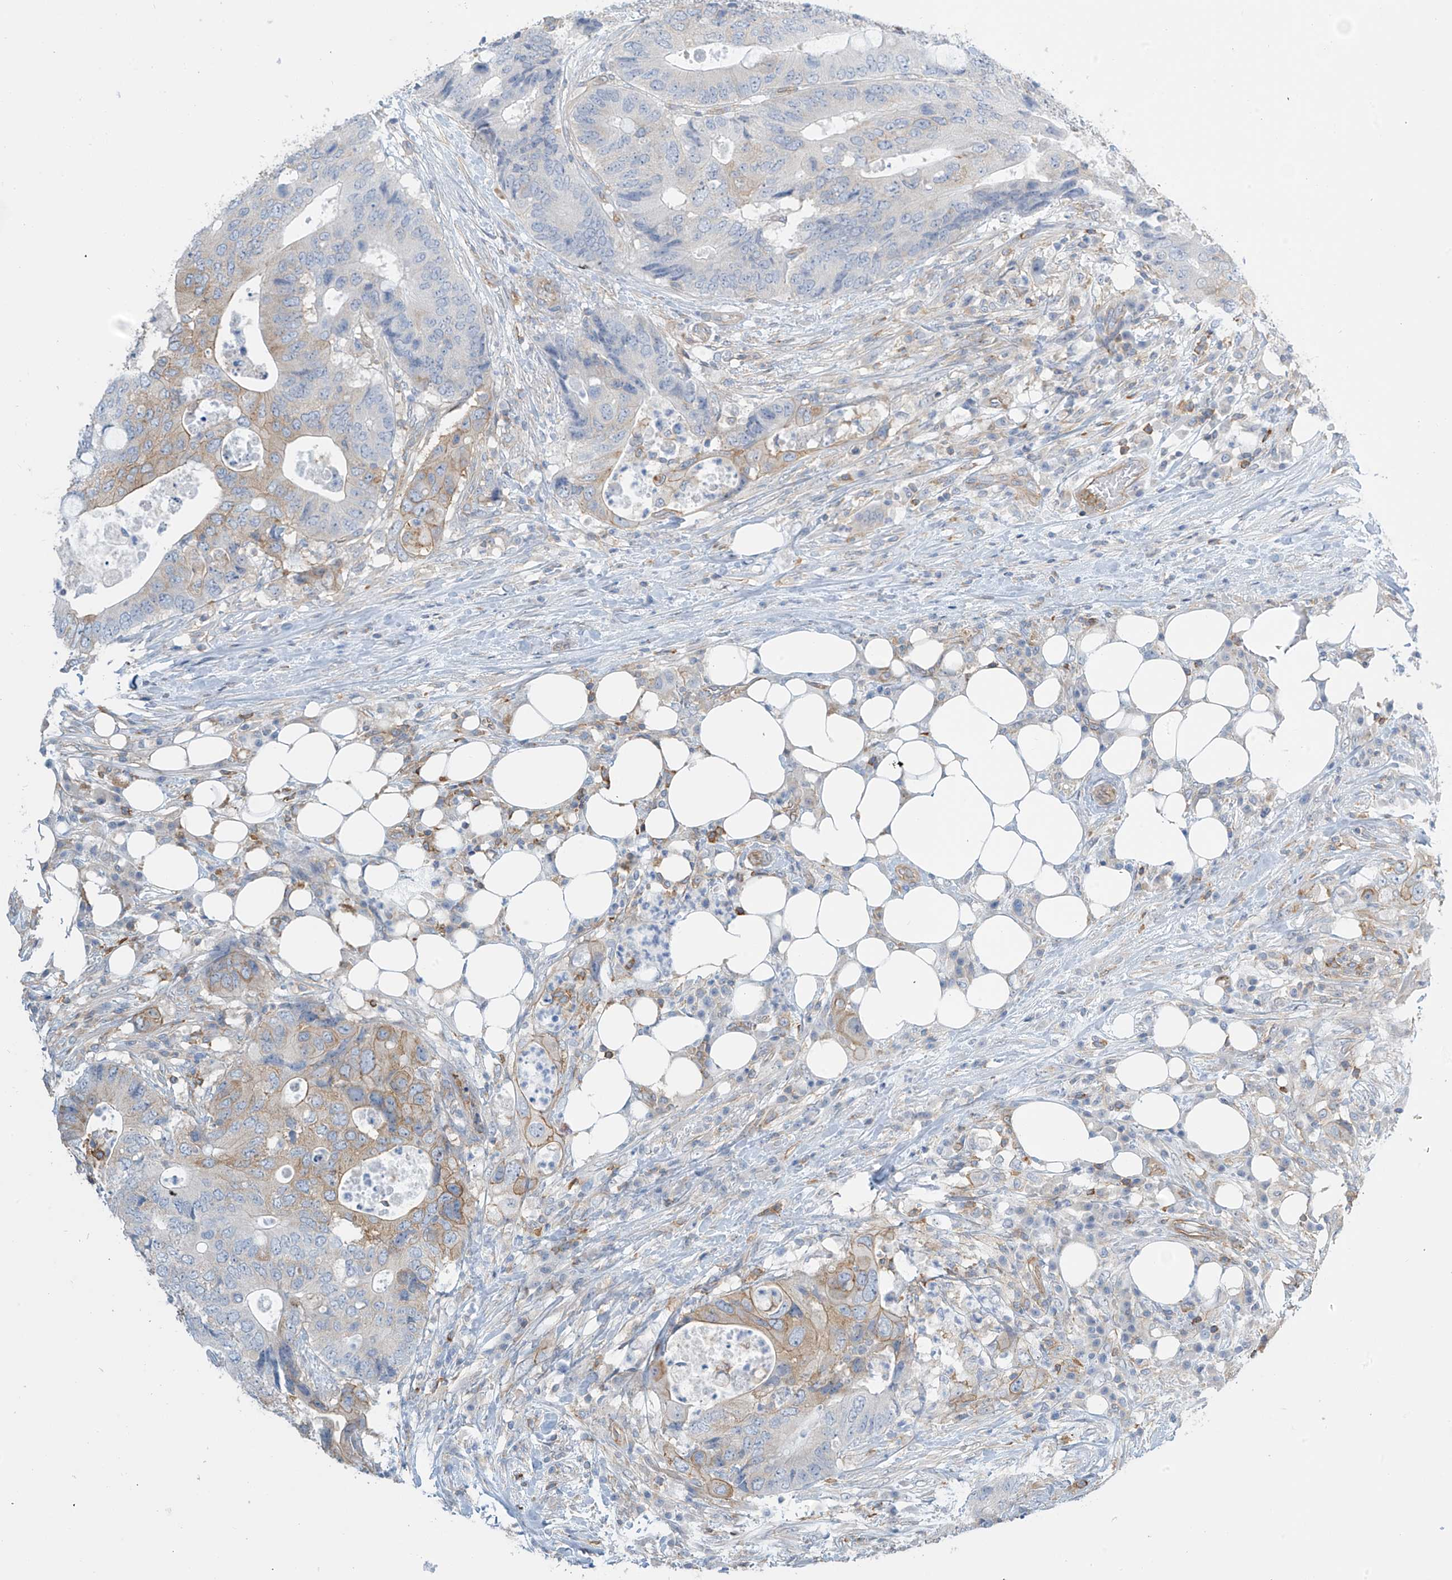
{"staining": {"intensity": "moderate", "quantity": "25%-75%", "location": "cytoplasmic/membranous"}, "tissue": "colorectal cancer", "cell_type": "Tumor cells", "image_type": "cancer", "snomed": [{"axis": "morphology", "description": "Adenocarcinoma, NOS"}, {"axis": "topography", "description": "Colon"}], "caption": "An IHC histopathology image of tumor tissue is shown. Protein staining in brown highlights moderate cytoplasmic/membranous positivity in colorectal cancer within tumor cells.", "gene": "ZNF846", "patient": {"sex": "male", "age": 71}}